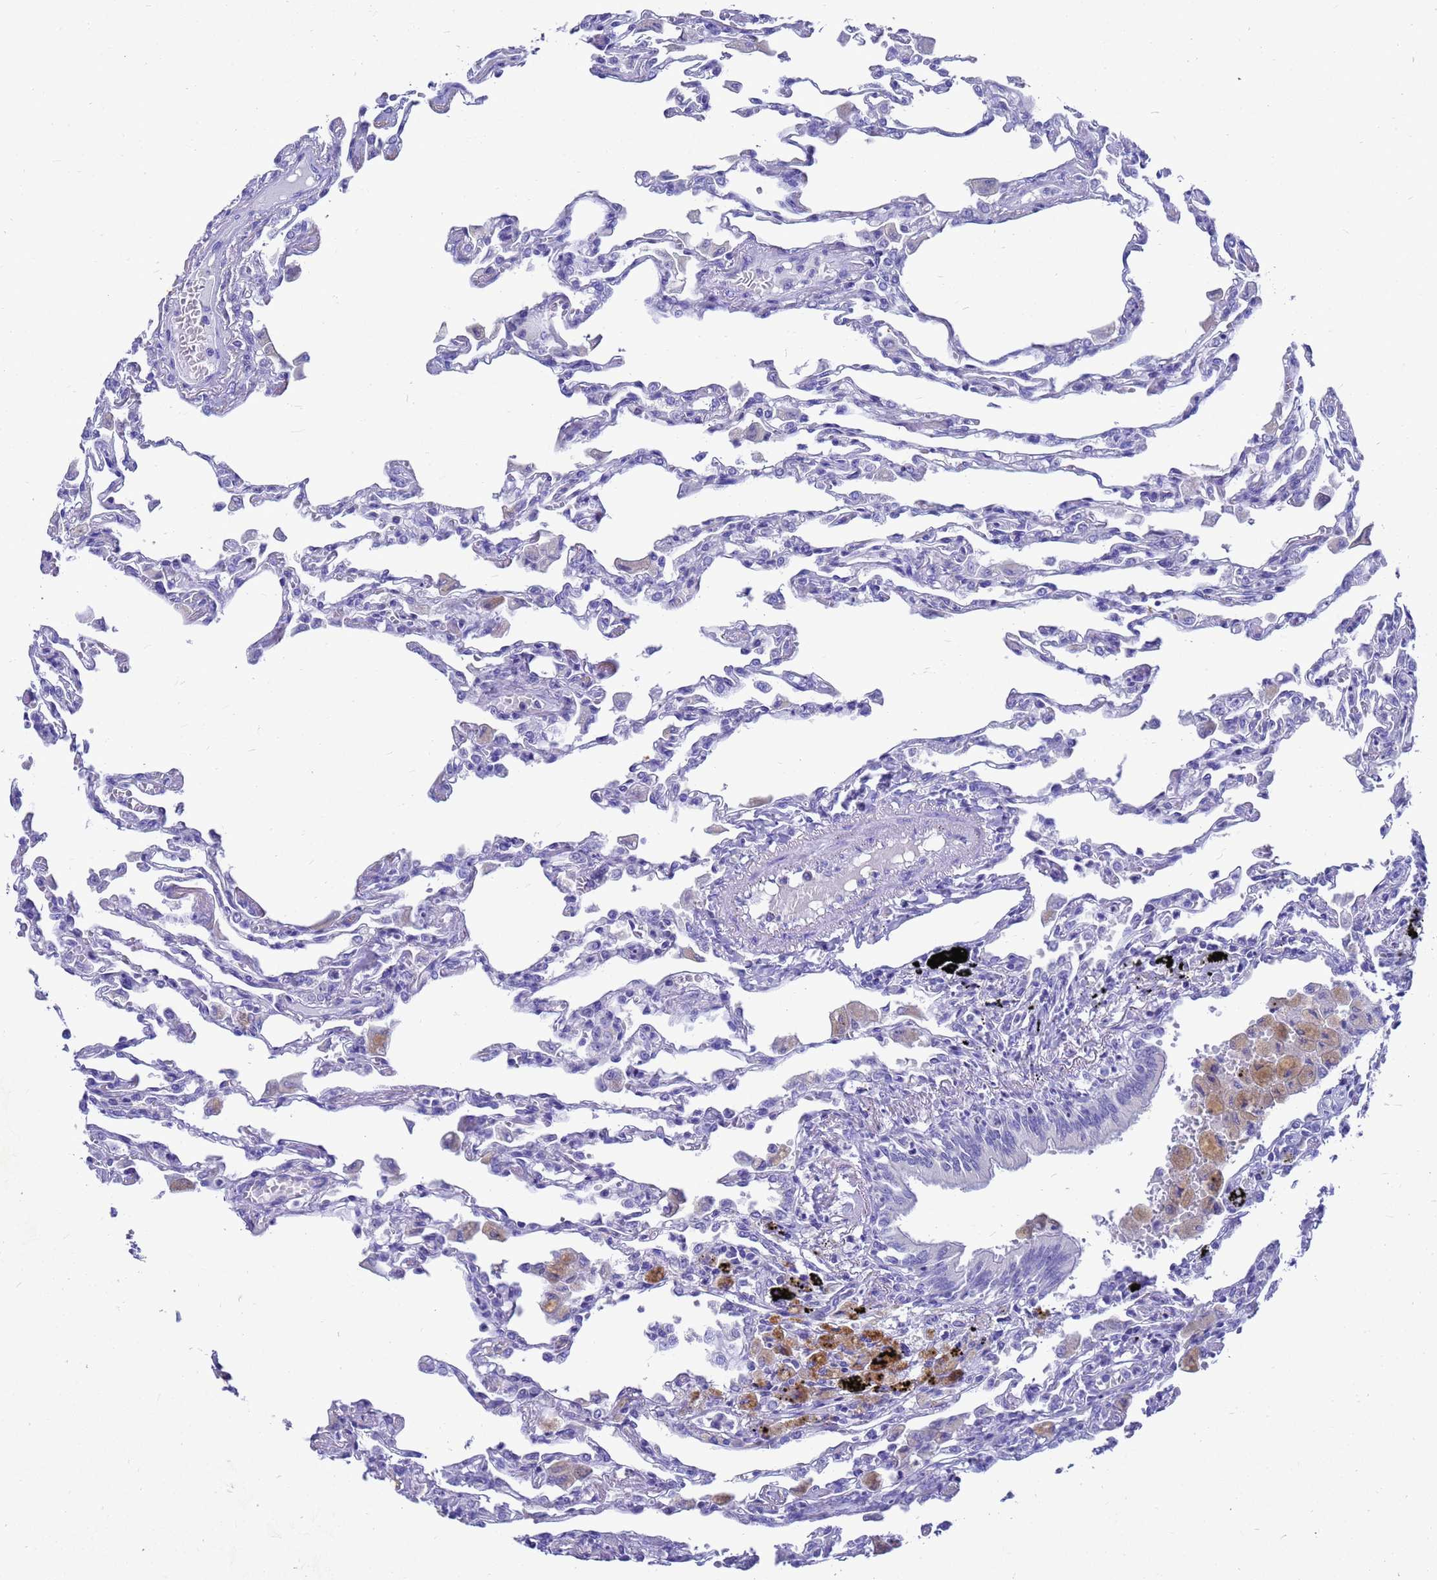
{"staining": {"intensity": "negative", "quantity": "none", "location": "none"}, "tissue": "lung", "cell_type": "Alveolar cells", "image_type": "normal", "snomed": [{"axis": "morphology", "description": "Normal tissue, NOS"}, {"axis": "topography", "description": "Bronchus"}, {"axis": "topography", "description": "Lung"}], "caption": "High power microscopy histopathology image of an immunohistochemistry micrograph of normal lung, revealing no significant positivity in alveolar cells.", "gene": "MS4A13", "patient": {"sex": "female", "age": 49}}